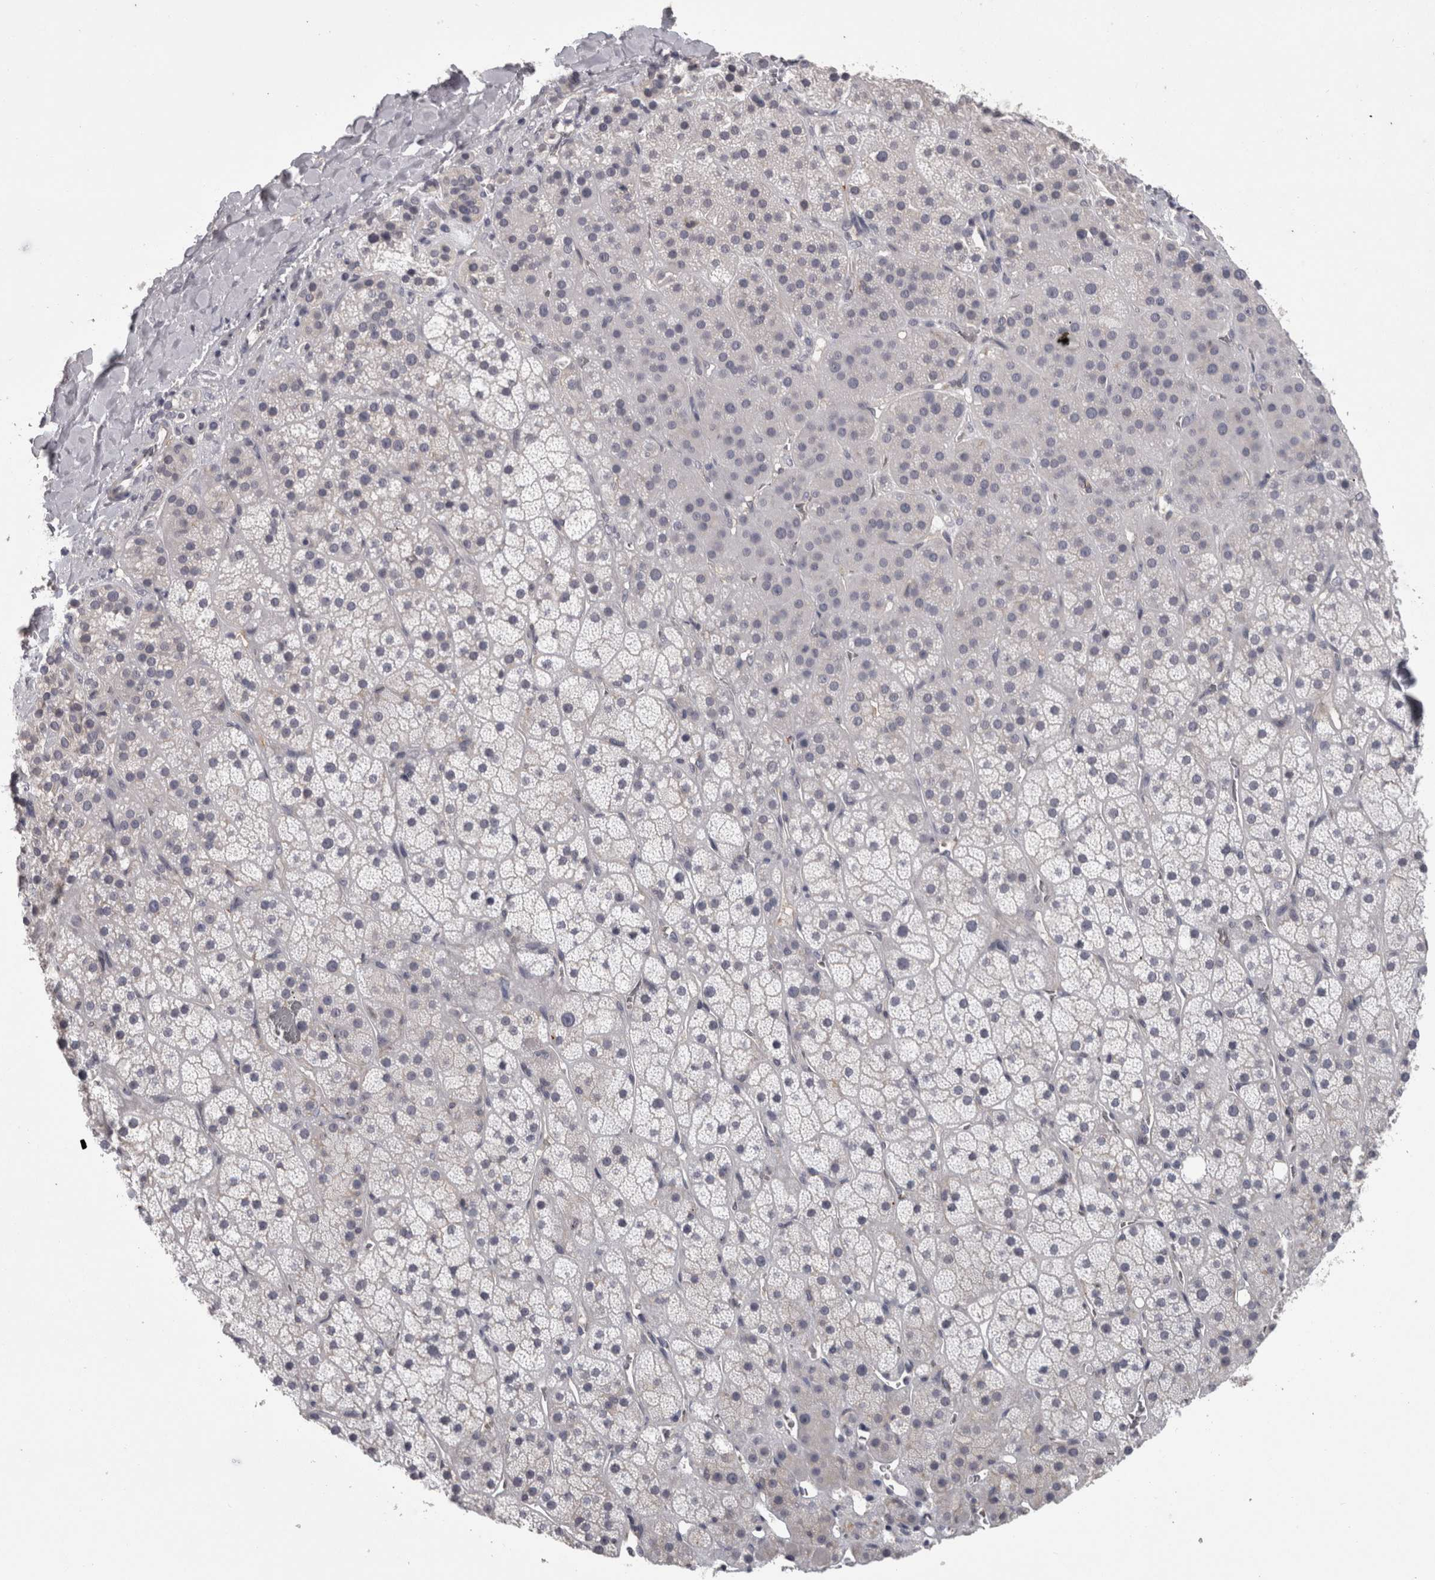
{"staining": {"intensity": "negative", "quantity": "none", "location": "none"}, "tissue": "adrenal gland", "cell_type": "Glandular cells", "image_type": "normal", "snomed": [{"axis": "morphology", "description": "Normal tissue, NOS"}, {"axis": "topography", "description": "Adrenal gland"}], "caption": "The immunohistochemistry histopathology image has no significant staining in glandular cells of adrenal gland.", "gene": "LYZL6", "patient": {"sex": "male", "age": 57}}